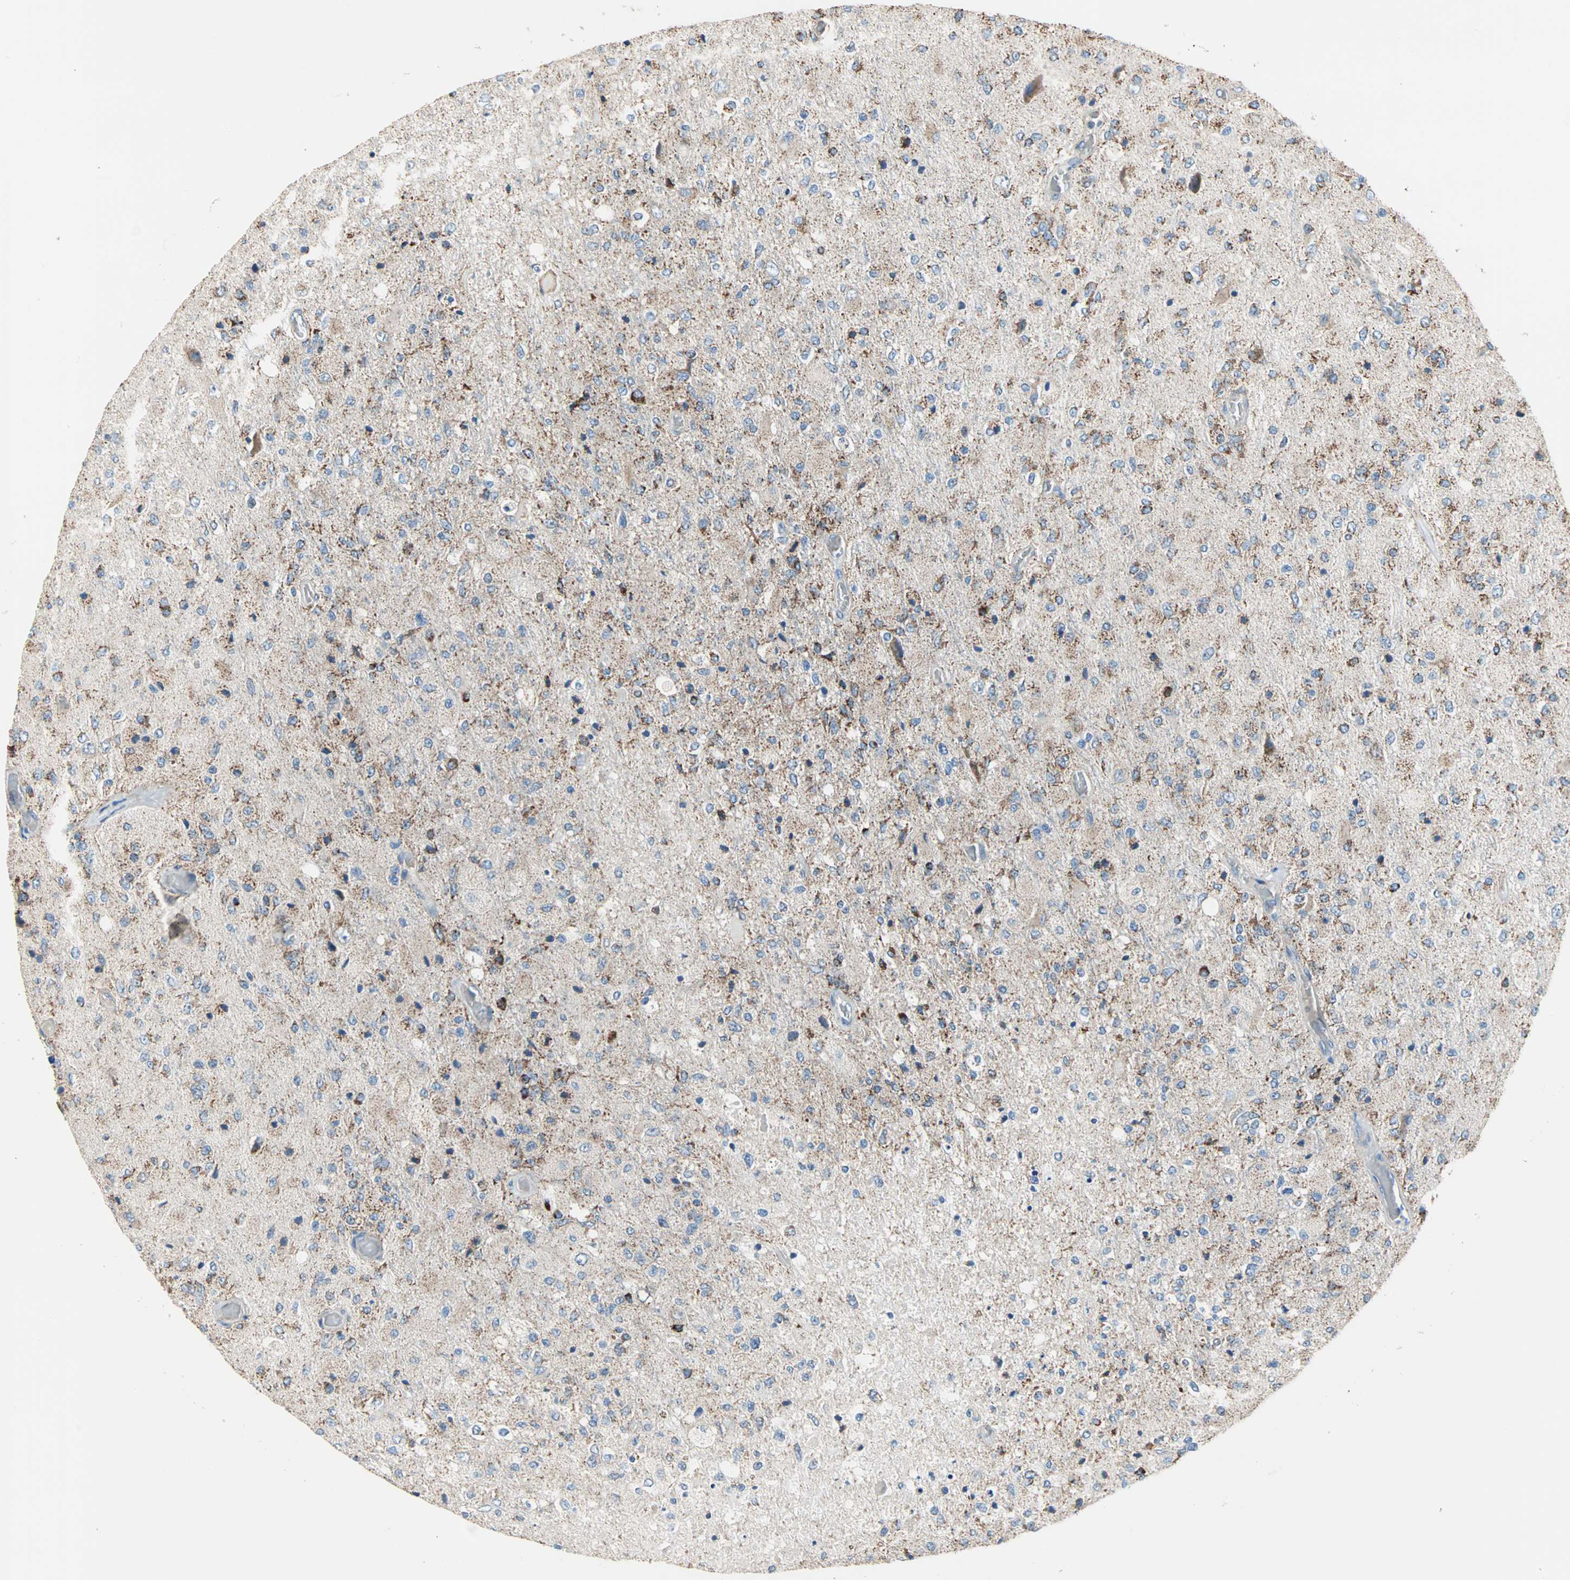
{"staining": {"intensity": "strong", "quantity": "<25%", "location": "cytoplasmic/membranous"}, "tissue": "glioma", "cell_type": "Tumor cells", "image_type": "cancer", "snomed": [{"axis": "morphology", "description": "Normal tissue, NOS"}, {"axis": "morphology", "description": "Glioma, malignant, High grade"}, {"axis": "topography", "description": "Cerebral cortex"}], "caption": "Immunohistochemistry (DAB (3,3'-diaminobenzidine)) staining of malignant glioma (high-grade) shows strong cytoplasmic/membranous protein positivity in about <25% of tumor cells.", "gene": "TST", "patient": {"sex": "male", "age": 77}}